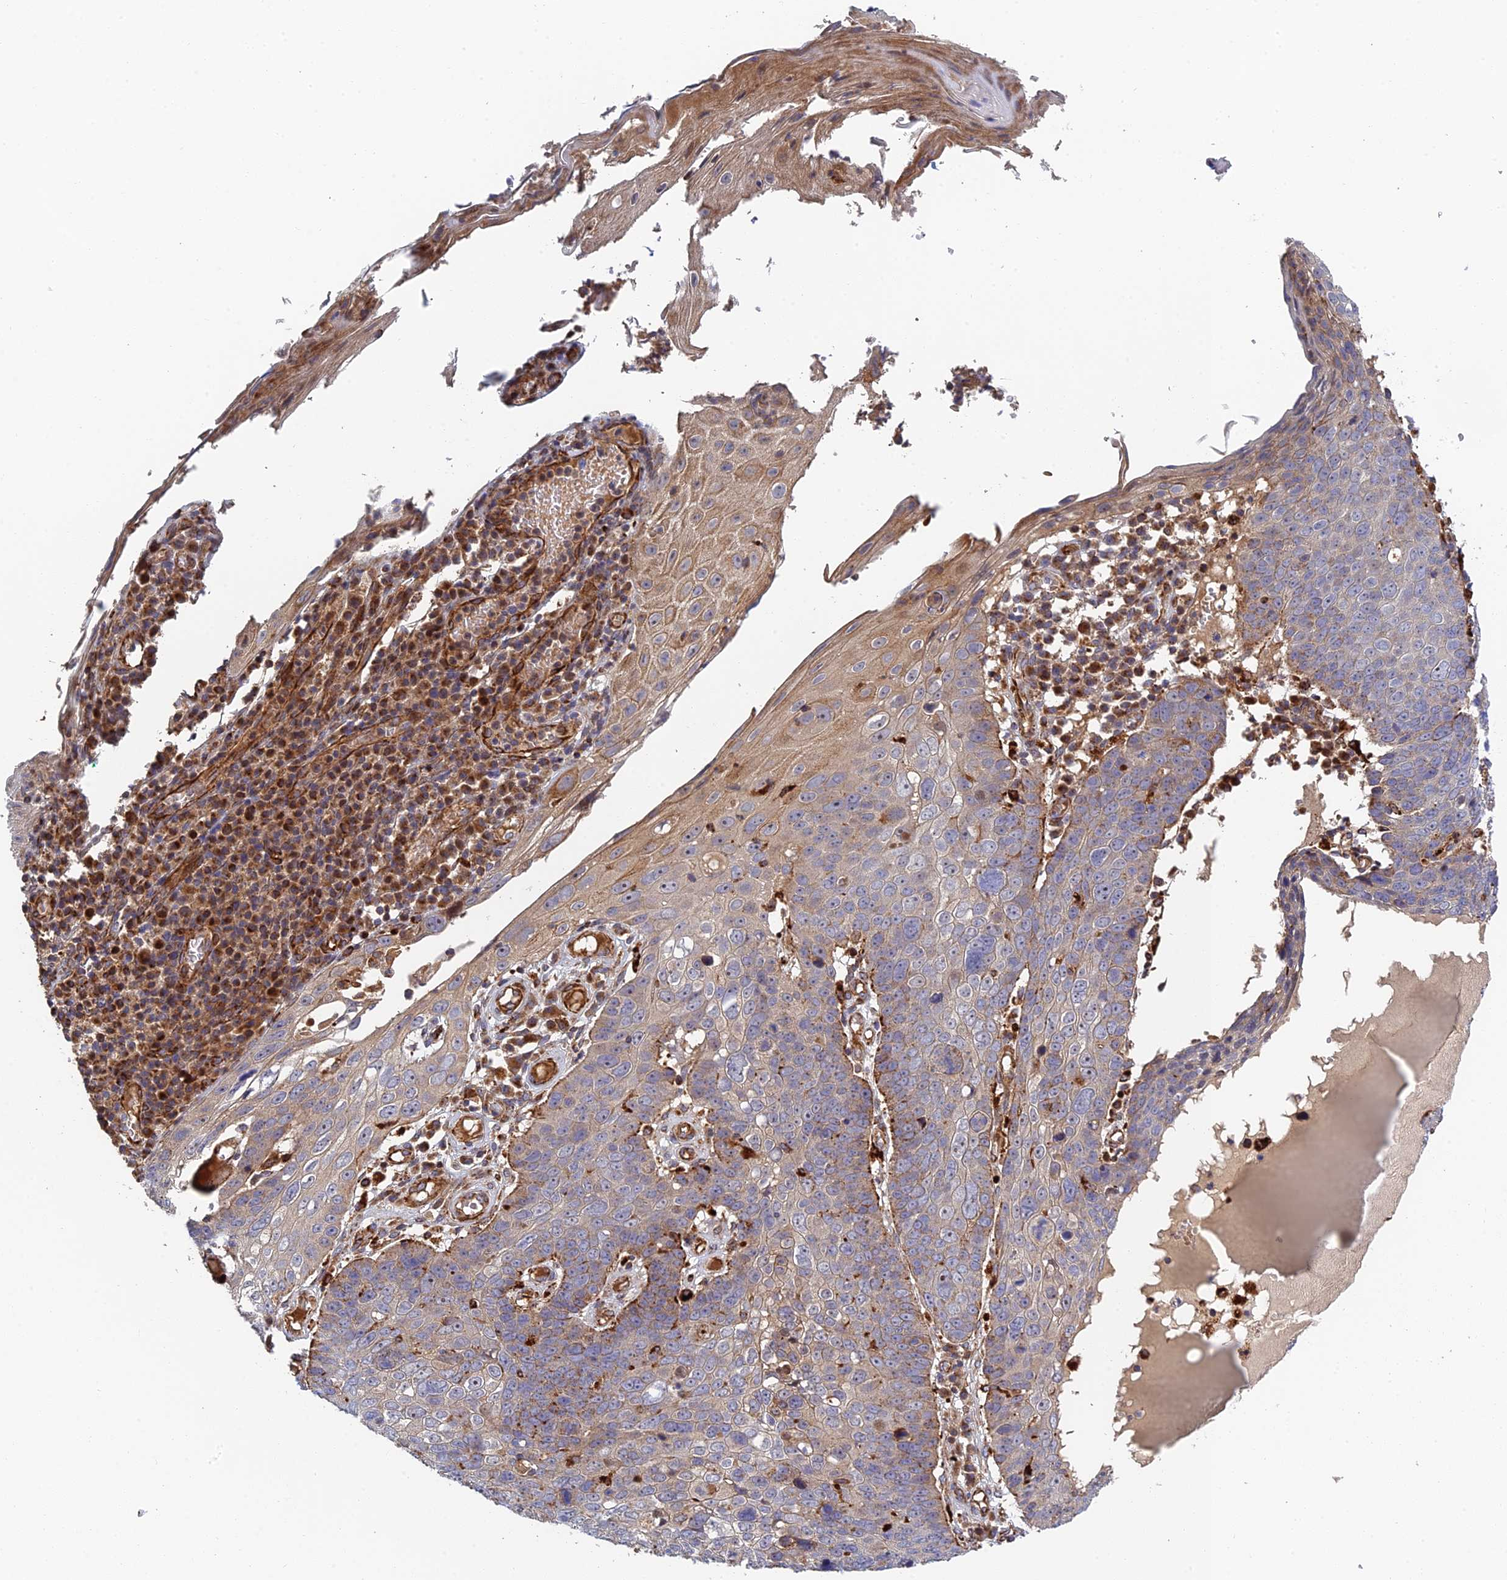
{"staining": {"intensity": "moderate", "quantity": "<25%", "location": "cytoplasmic/membranous"}, "tissue": "skin cancer", "cell_type": "Tumor cells", "image_type": "cancer", "snomed": [{"axis": "morphology", "description": "Squamous cell carcinoma, NOS"}, {"axis": "topography", "description": "Skin"}], "caption": "Moderate cytoplasmic/membranous staining is appreciated in about <25% of tumor cells in squamous cell carcinoma (skin). (DAB IHC, brown staining for protein, blue staining for nuclei).", "gene": "PPP2R3C", "patient": {"sex": "male", "age": 71}}